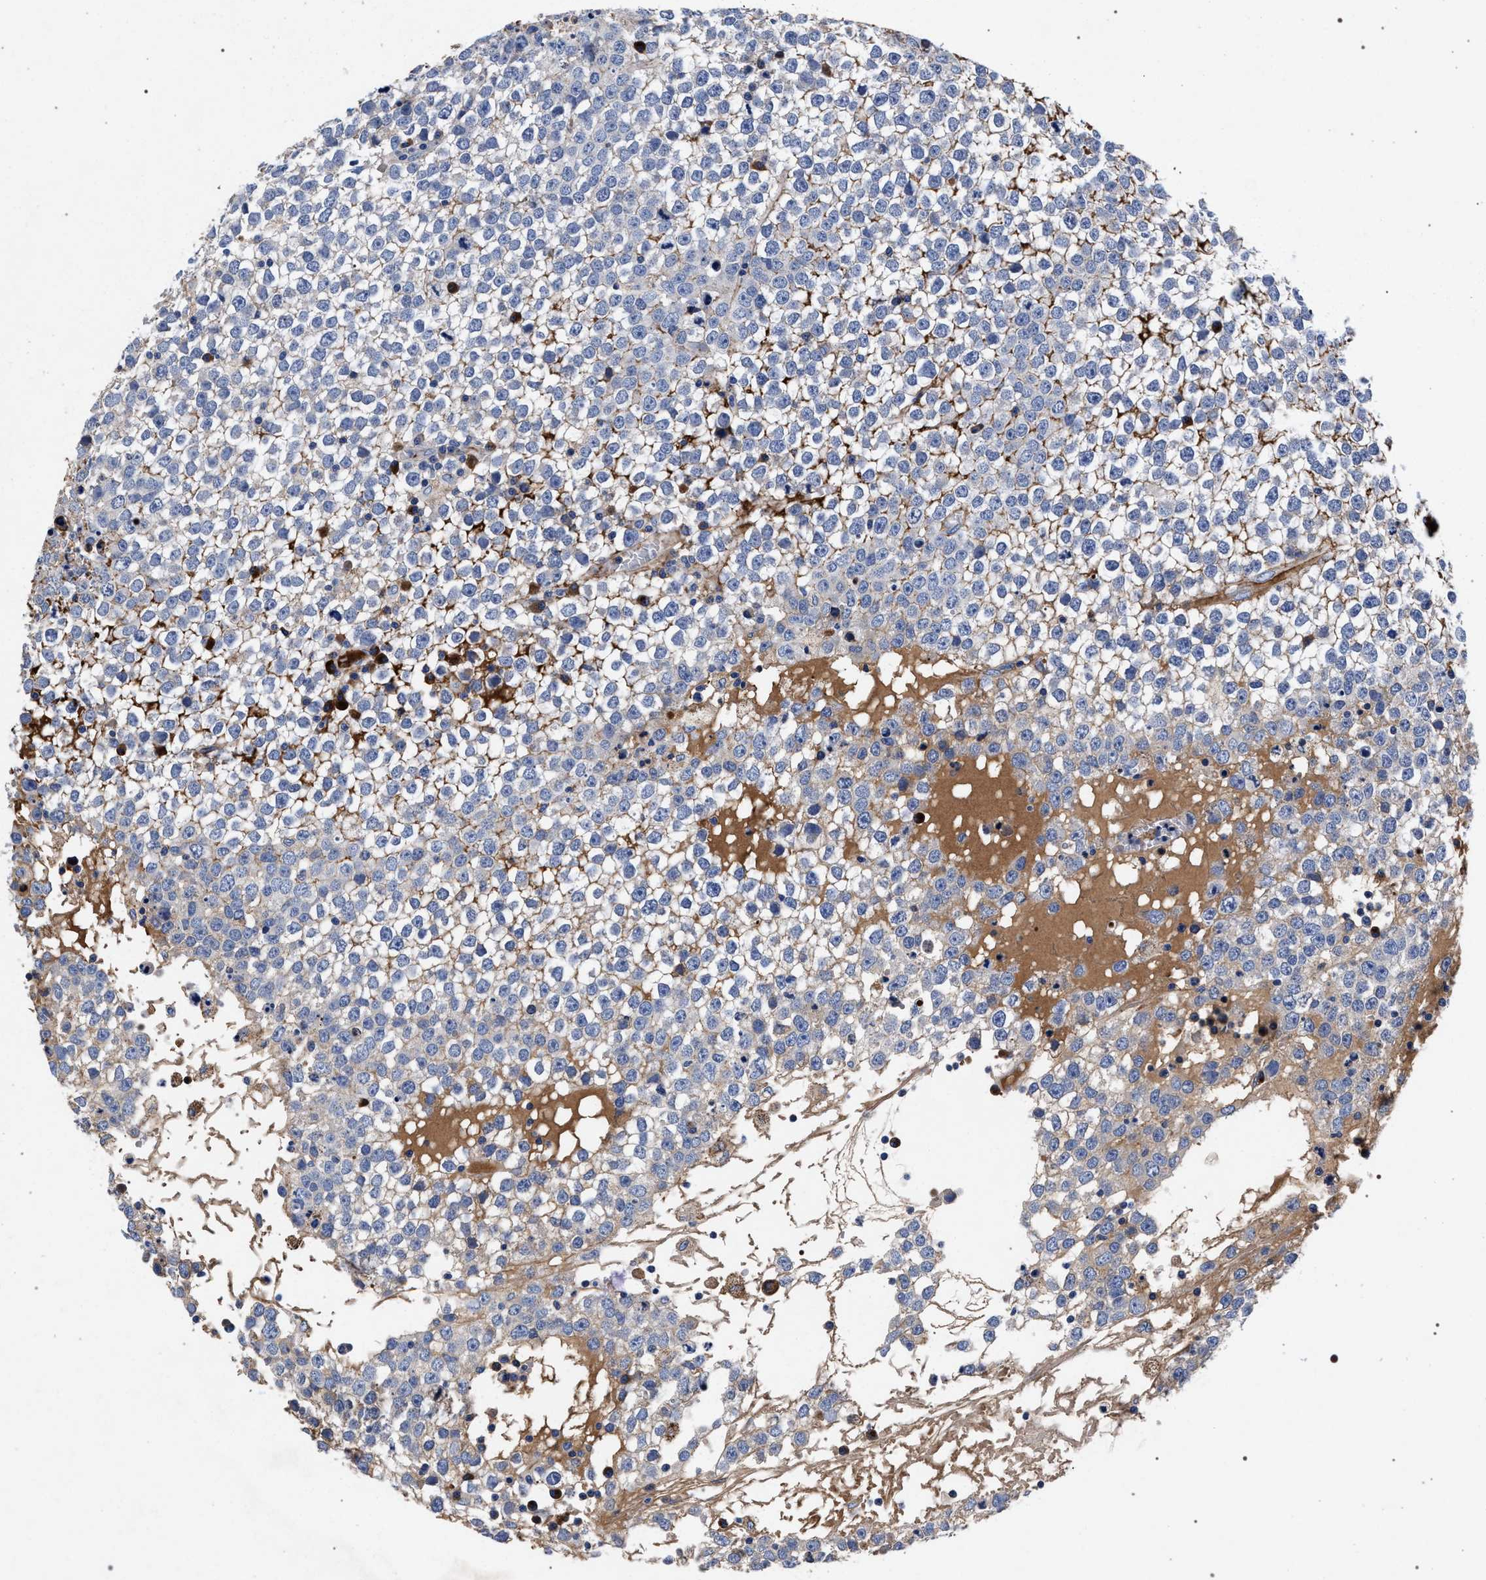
{"staining": {"intensity": "negative", "quantity": "none", "location": "none"}, "tissue": "testis cancer", "cell_type": "Tumor cells", "image_type": "cancer", "snomed": [{"axis": "morphology", "description": "Seminoma, NOS"}, {"axis": "topography", "description": "Testis"}], "caption": "Immunohistochemistry of testis seminoma demonstrates no positivity in tumor cells.", "gene": "ACOX1", "patient": {"sex": "male", "age": 65}}